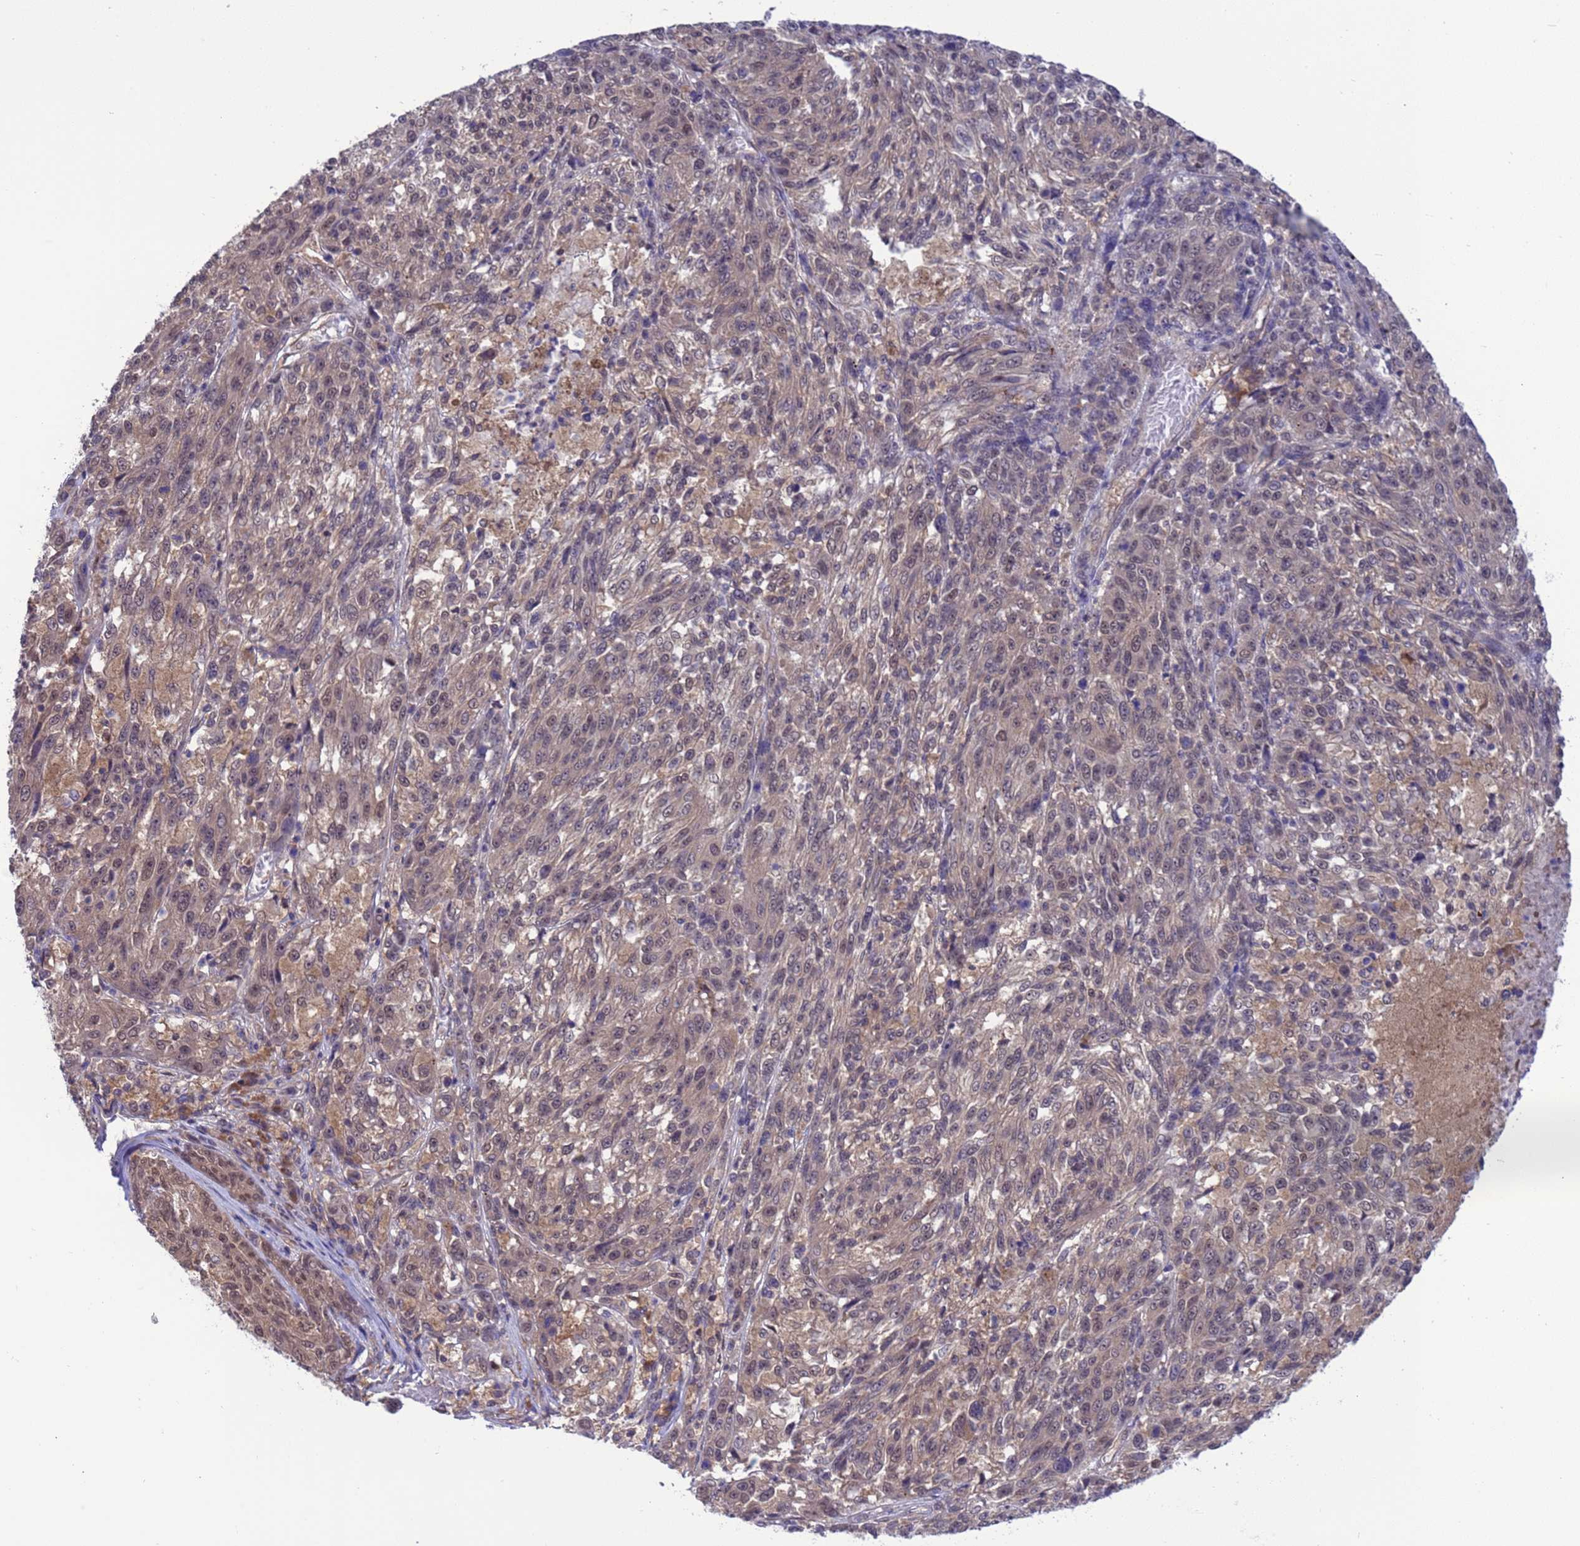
{"staining": {"intensity": "weak", "quantity": ">75%", "location": "cytoplasmic/membranous,nuclear"}, "tissue": "melanoma", "cell_type": "Tumor cells", "image_type": "cancer", "snomed": [{"axis": "morphology", "description": "Malignant melanoma, NOS"}, {"axis": "topography", "description": "Skin"}], "caption": "Protein staining demonstrates weak cytoplasmic/membranous and nuclear staining in approximately >75% of tumor cells in malignant melanoma.", "gene": "ZNF461", "patient": {"sex": "male", "age": 53}}